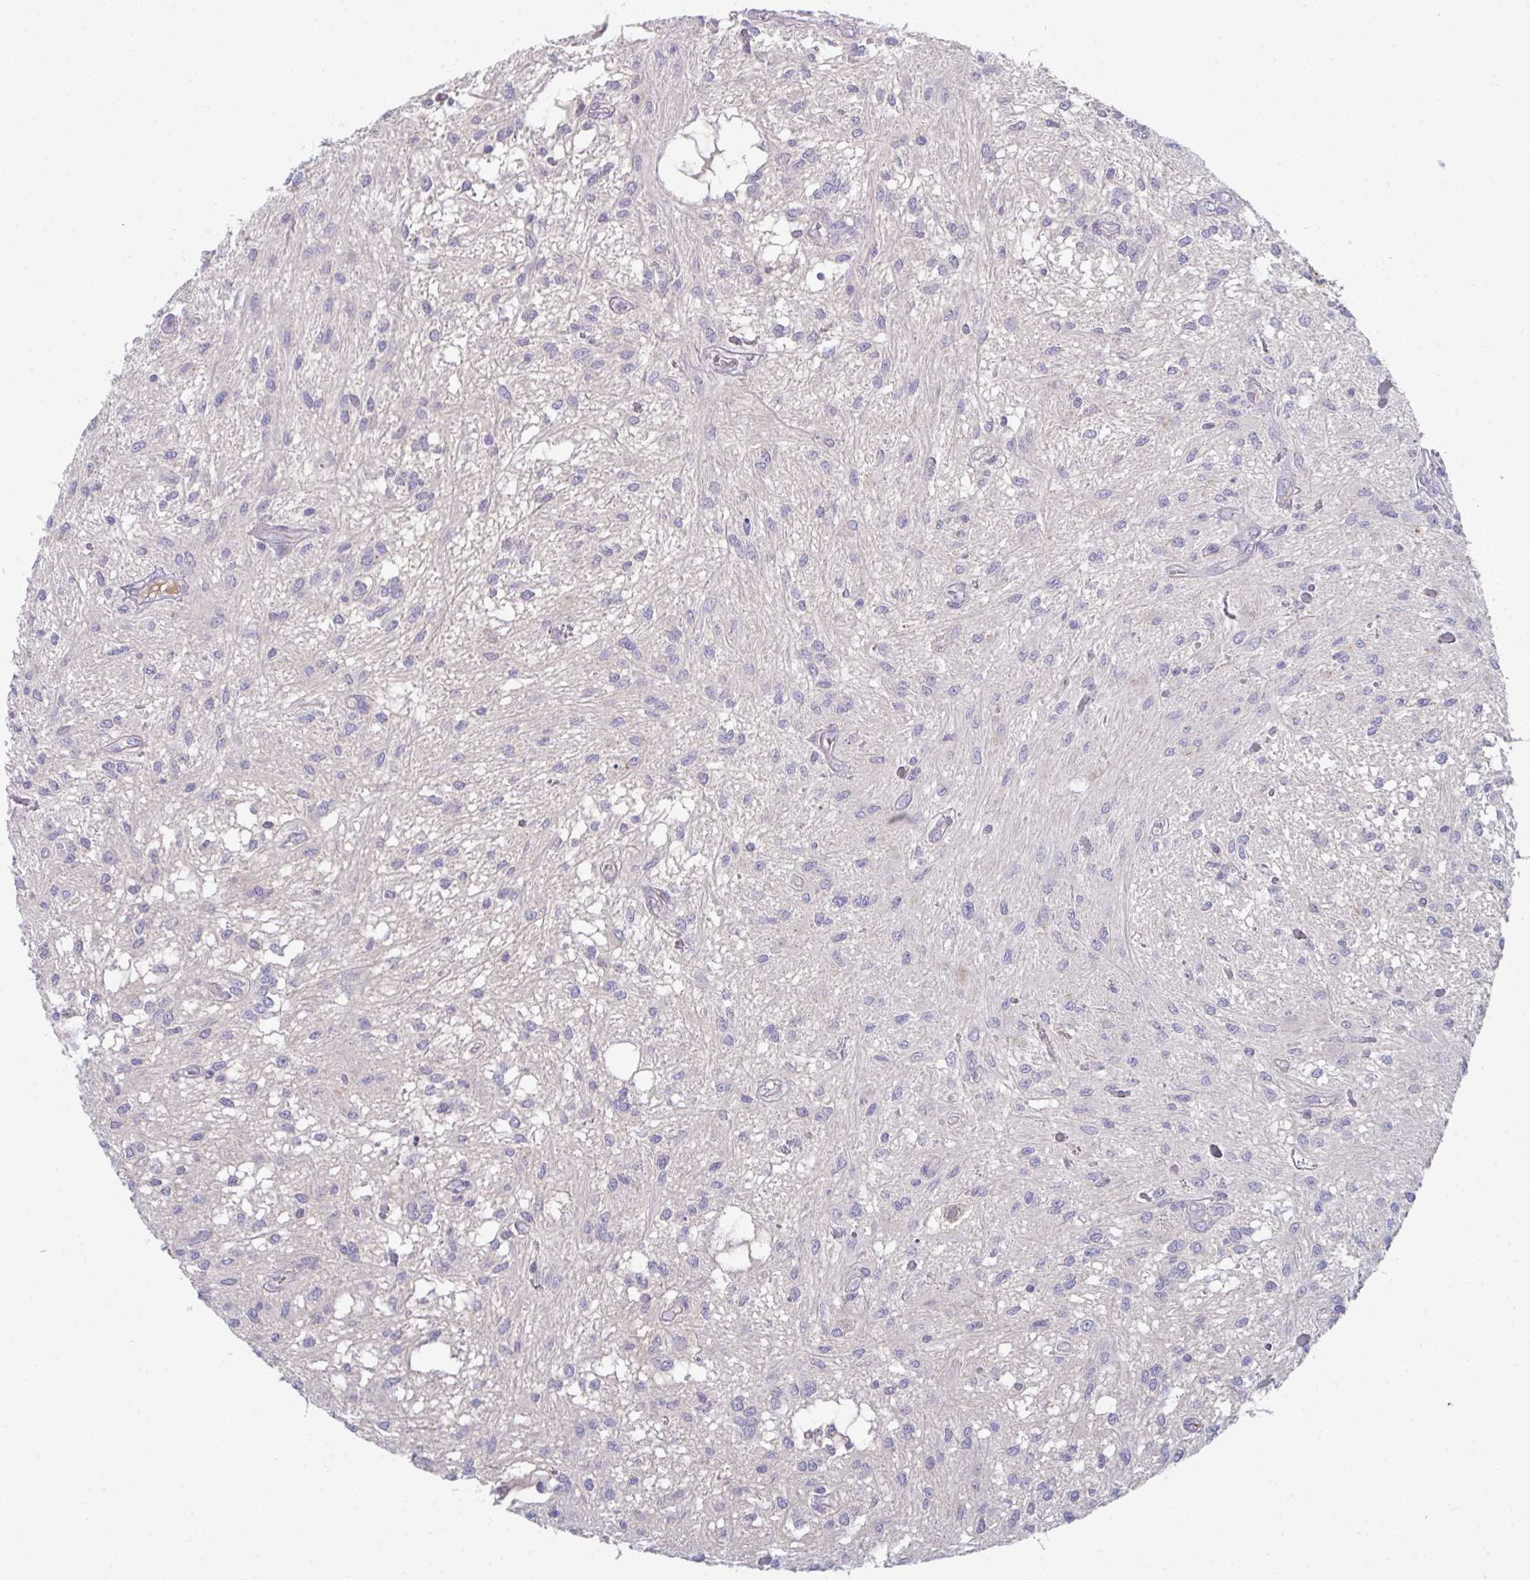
{"staining": {"intensity": "negative", "quantity": "none", "location": "none"}, "tissue": "glioma", "cell_type": "Tumor cells", "image_type": "cancer", "snomed": [{"axis": "morphology", "description": "Glioma, malignant, Low grade"}, {"axis": "topography", "description": "Cerebellum"}], "caption": "High magnification brightfield microscopy of malignant glioma (low-grade) stained with DAB (brown) and counterstained with hematoxylin (blue): tumor cells show no significant positivity.", "gene": "HGFAC", "patient": {"sex": "female", "age": 14}}